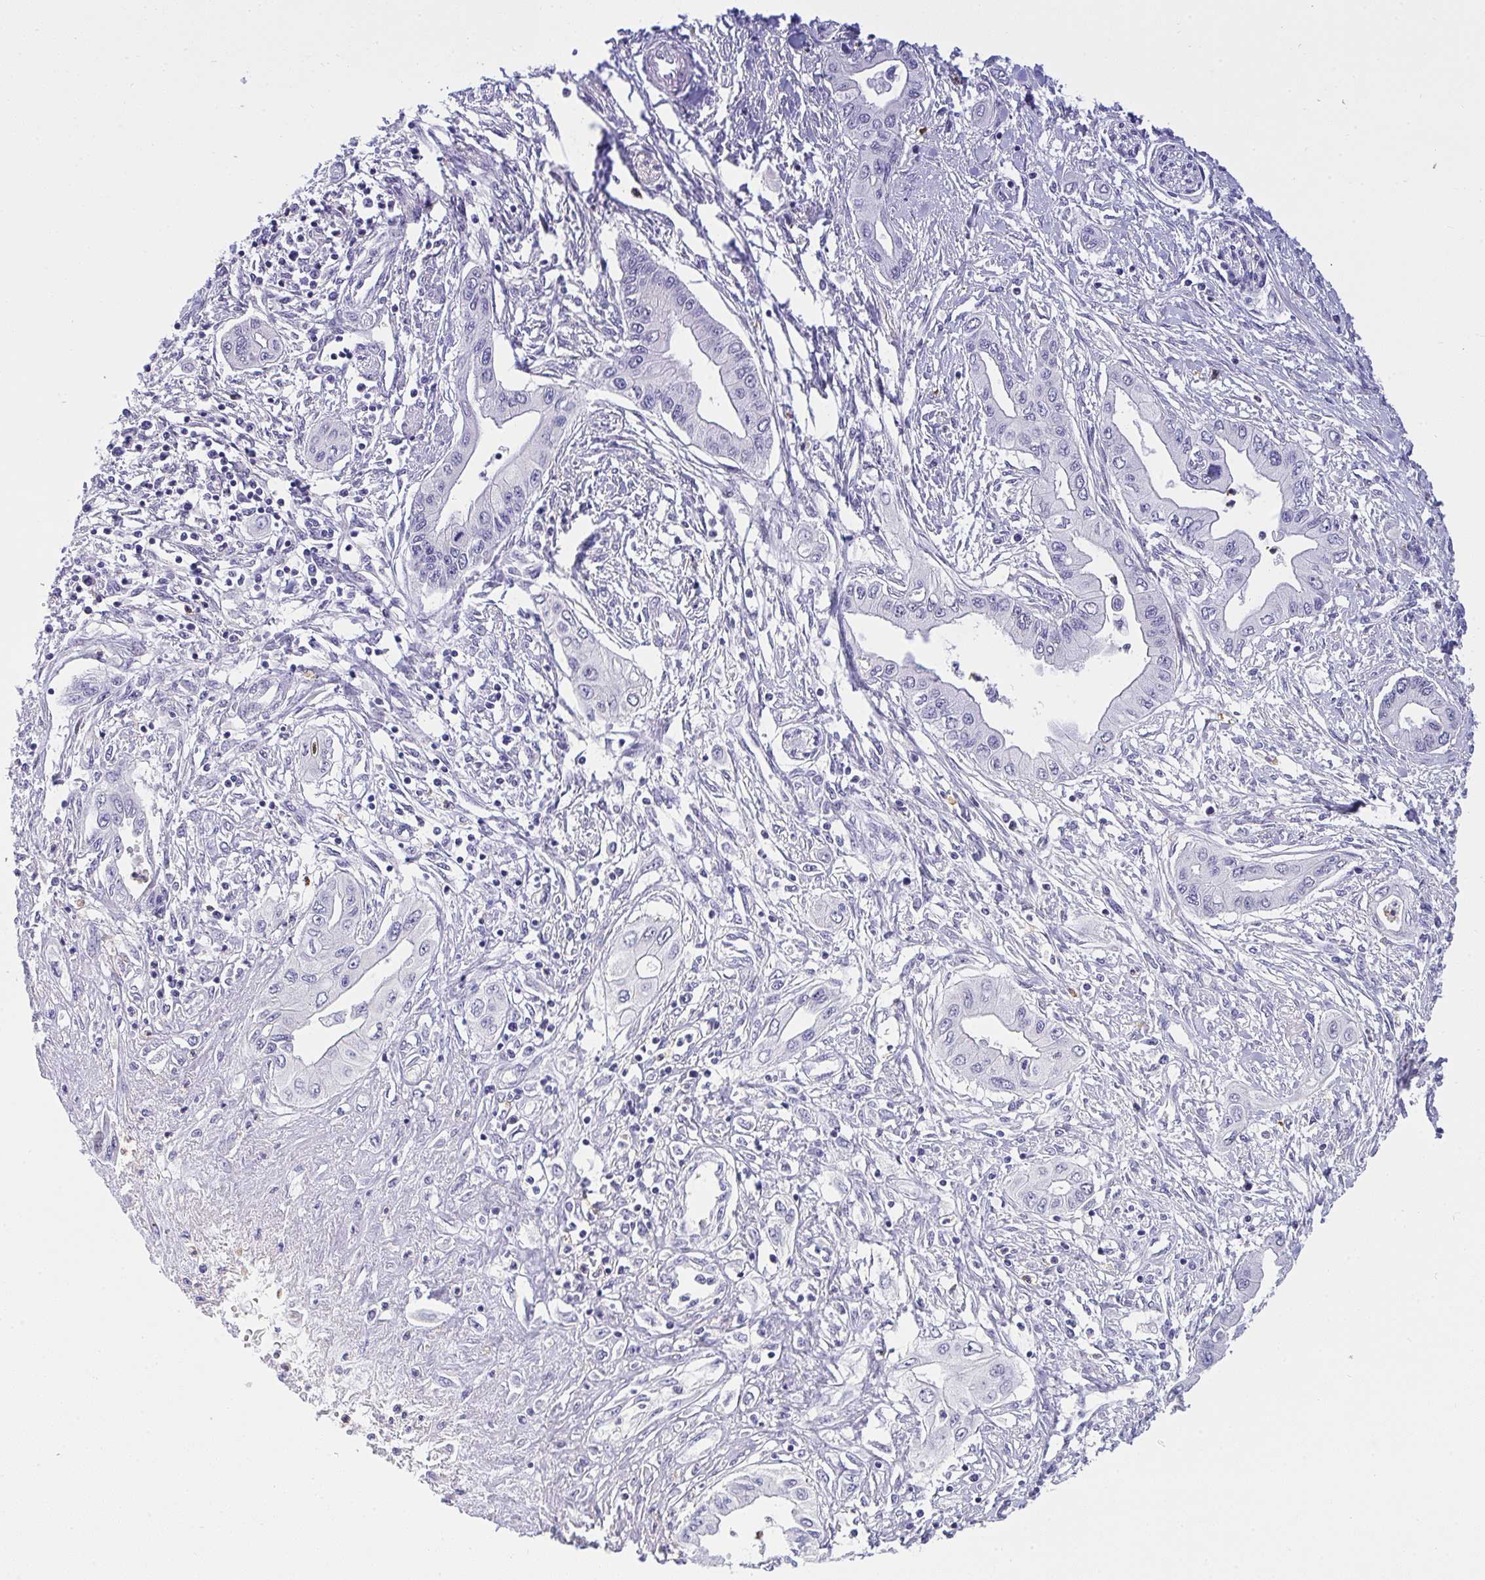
{"staining": {"intensity": "negative", "quantity": "none", "location": "none"}, "tissue": "pancreatic cancer", "cell_type": "Tumor cells", "image_type": "cancer", "snomed": [{"axis": "morphology", "description": "Adenocarcinoma, NOS"}, {"axis": "topography", "description": "Pancreas"}], "caption": "High power microscopy histopathology image of an immunohistochemistry (IHC) histopathology image of pancreatic adenocarcinoma, revealing no significant expression in tumor cells. The staining is performed using DAB brown chromogen with nuclei counter-stained in using hematoxylin.", "gene": "ZNF554", "patient": {"sex": "female", "age": 62}}